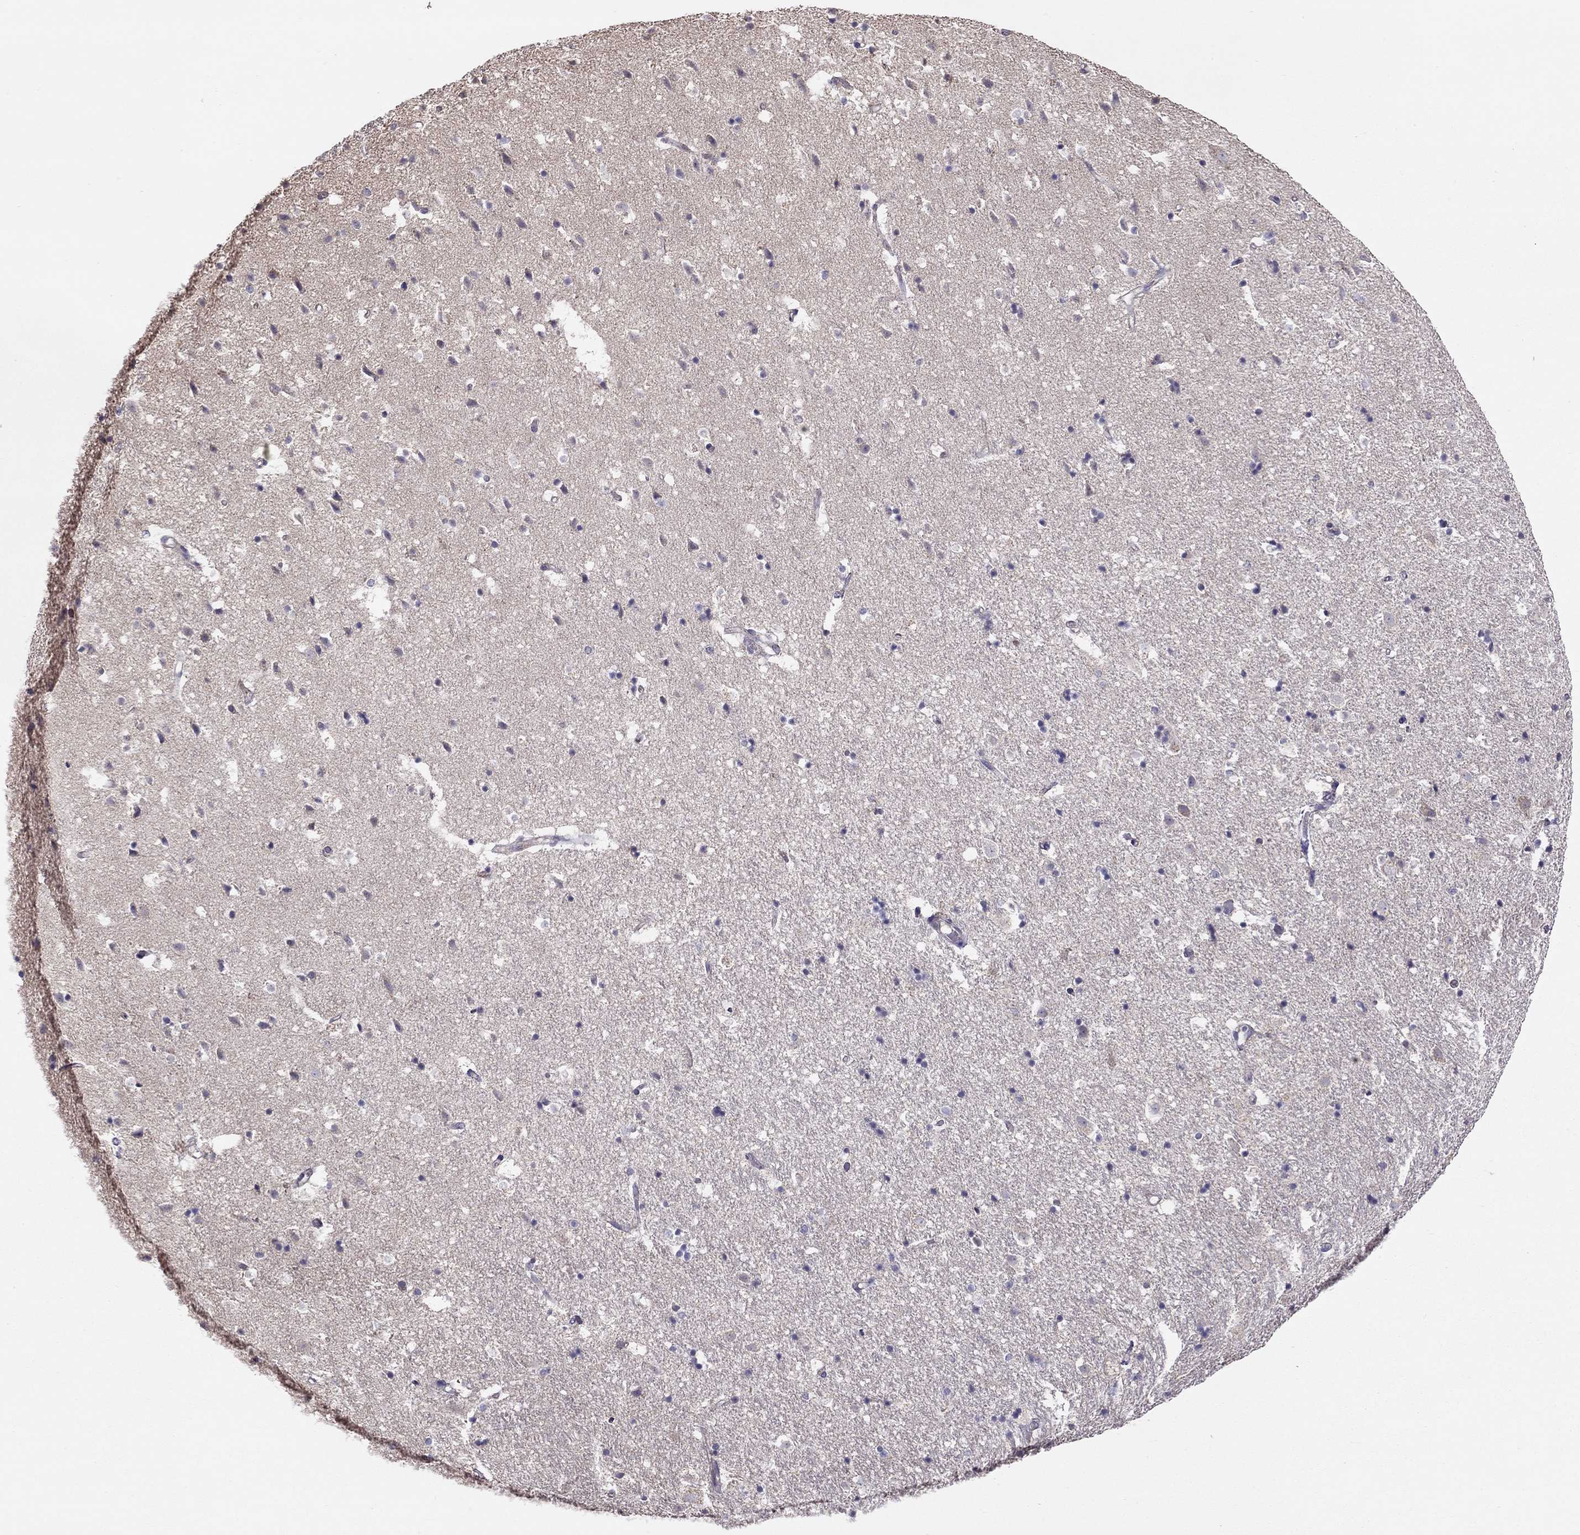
{"staining": {"intensity": "negative", "quantity": "none", "location": "none"}, "tissue": "hippocampus", "cell_type": "Glial cells", "image_type": "normal", "snomed": [{"axis": "morphology", "description": "Normal tissue, NOS"}, {"axis": "topography", "description": "Hippocampus"}], "caption": "This is an IHC photomicrograph of normal human hippocampus. There is no staining in glial cells.", "gene": "LRIT3", "patient": {"sex": "male", "age": 49}}